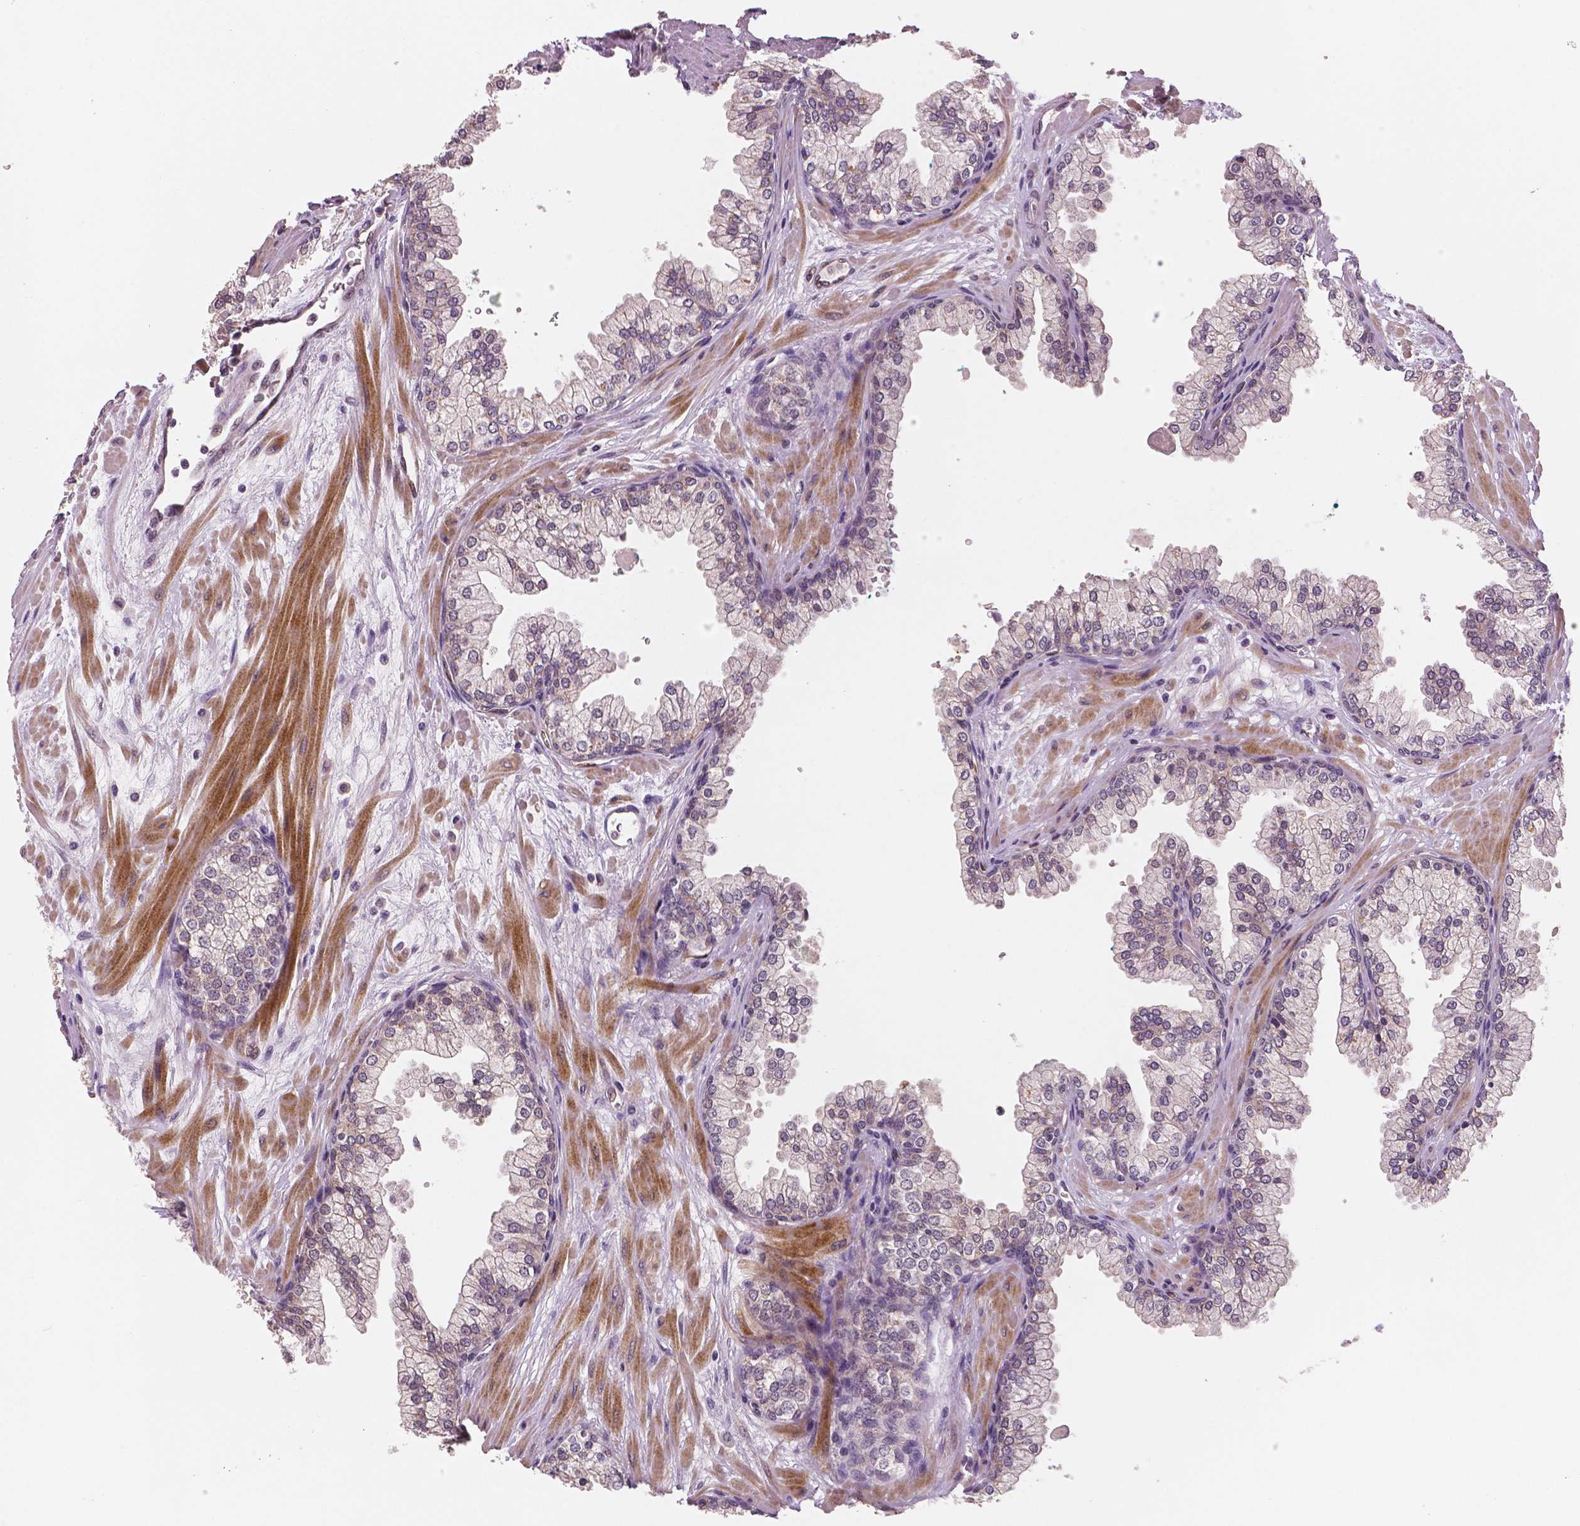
{"staining": {"intensity": "weak", "quantity": "<25%", "location": "cytoplasmic/membranous,nuclear"}, "tissue": "prostate", "cell_type": "Glandular cells", "image_type": "normal", "snomed": [{"axis": "morphology", "description": "Normal tissue, NOS"}, {"axis": "topography", "description": "Prostate"}, {"axis": "topography", "description": "Peripheral nerve tissue"}], "caption": "DAB (3,3'-diaminobenzidine) immunohistochemical staining of normal prostate exhibits no significant staining in glandular cells.", "gene": "STAT3", "patient": {"sex": "male", "age": 61}}